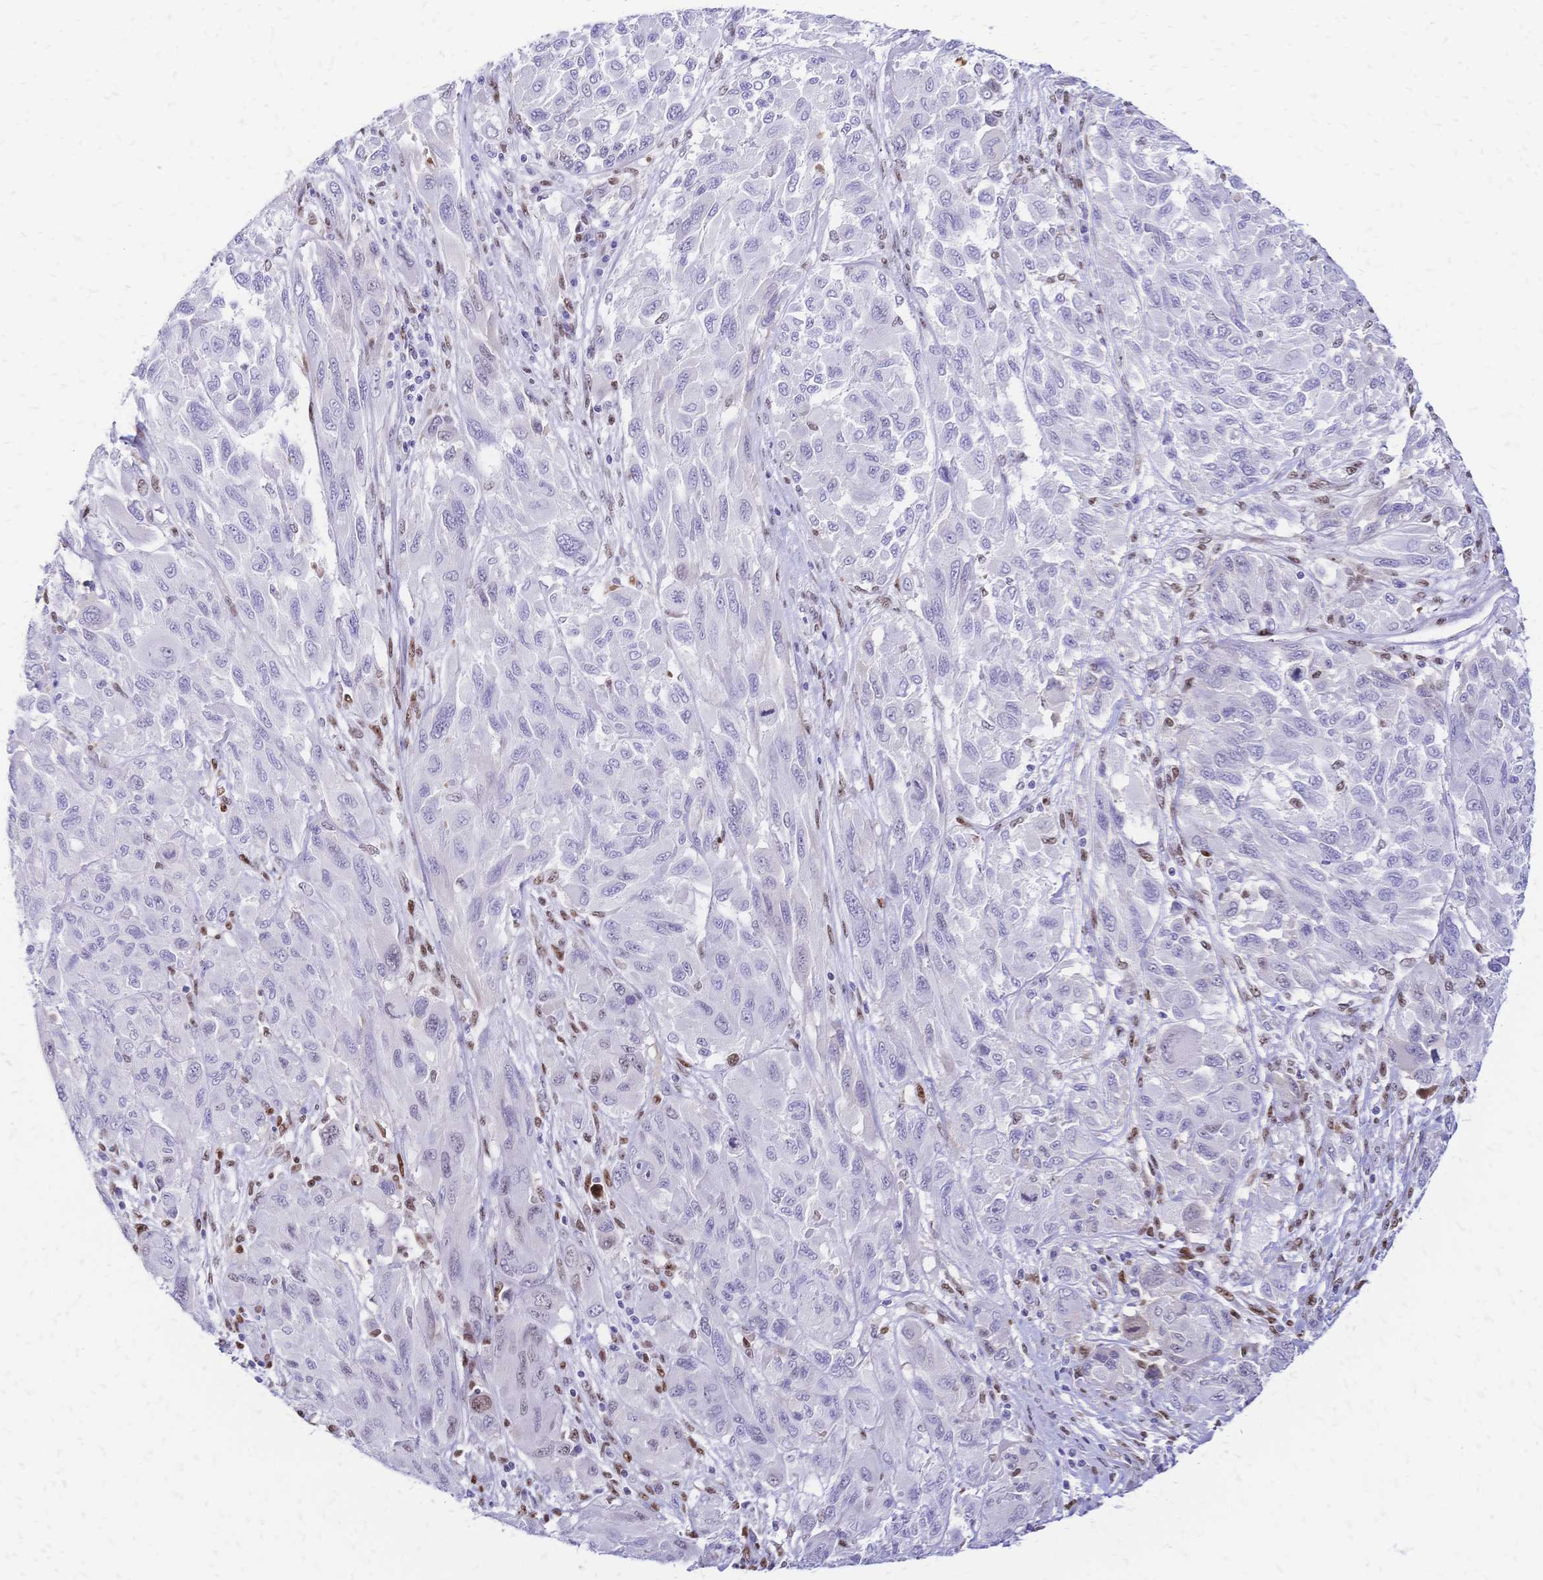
{"staining": {"intensity": "negative", "quantity": "none", "location": "none"}, "tissue": "melanoma", "cell_type": "Tumor cells", "image_type": "cancer", "snomed": [{"axis": "morphology", "description": "Malignant melanoma, NOS"}, {"axis": "topography", "description": "Skin"}], "caption": "Protein analysis of malignant melanoma demonstrates no significant expression in tumor cells. The staining was performed using DAB to visualize the protein expression in brown, while the nuclei were stained in blue with hematoxylin (Magnification: 20x).", "gene": "NFIC", "patient": {"sex": "female", "age": 91}}